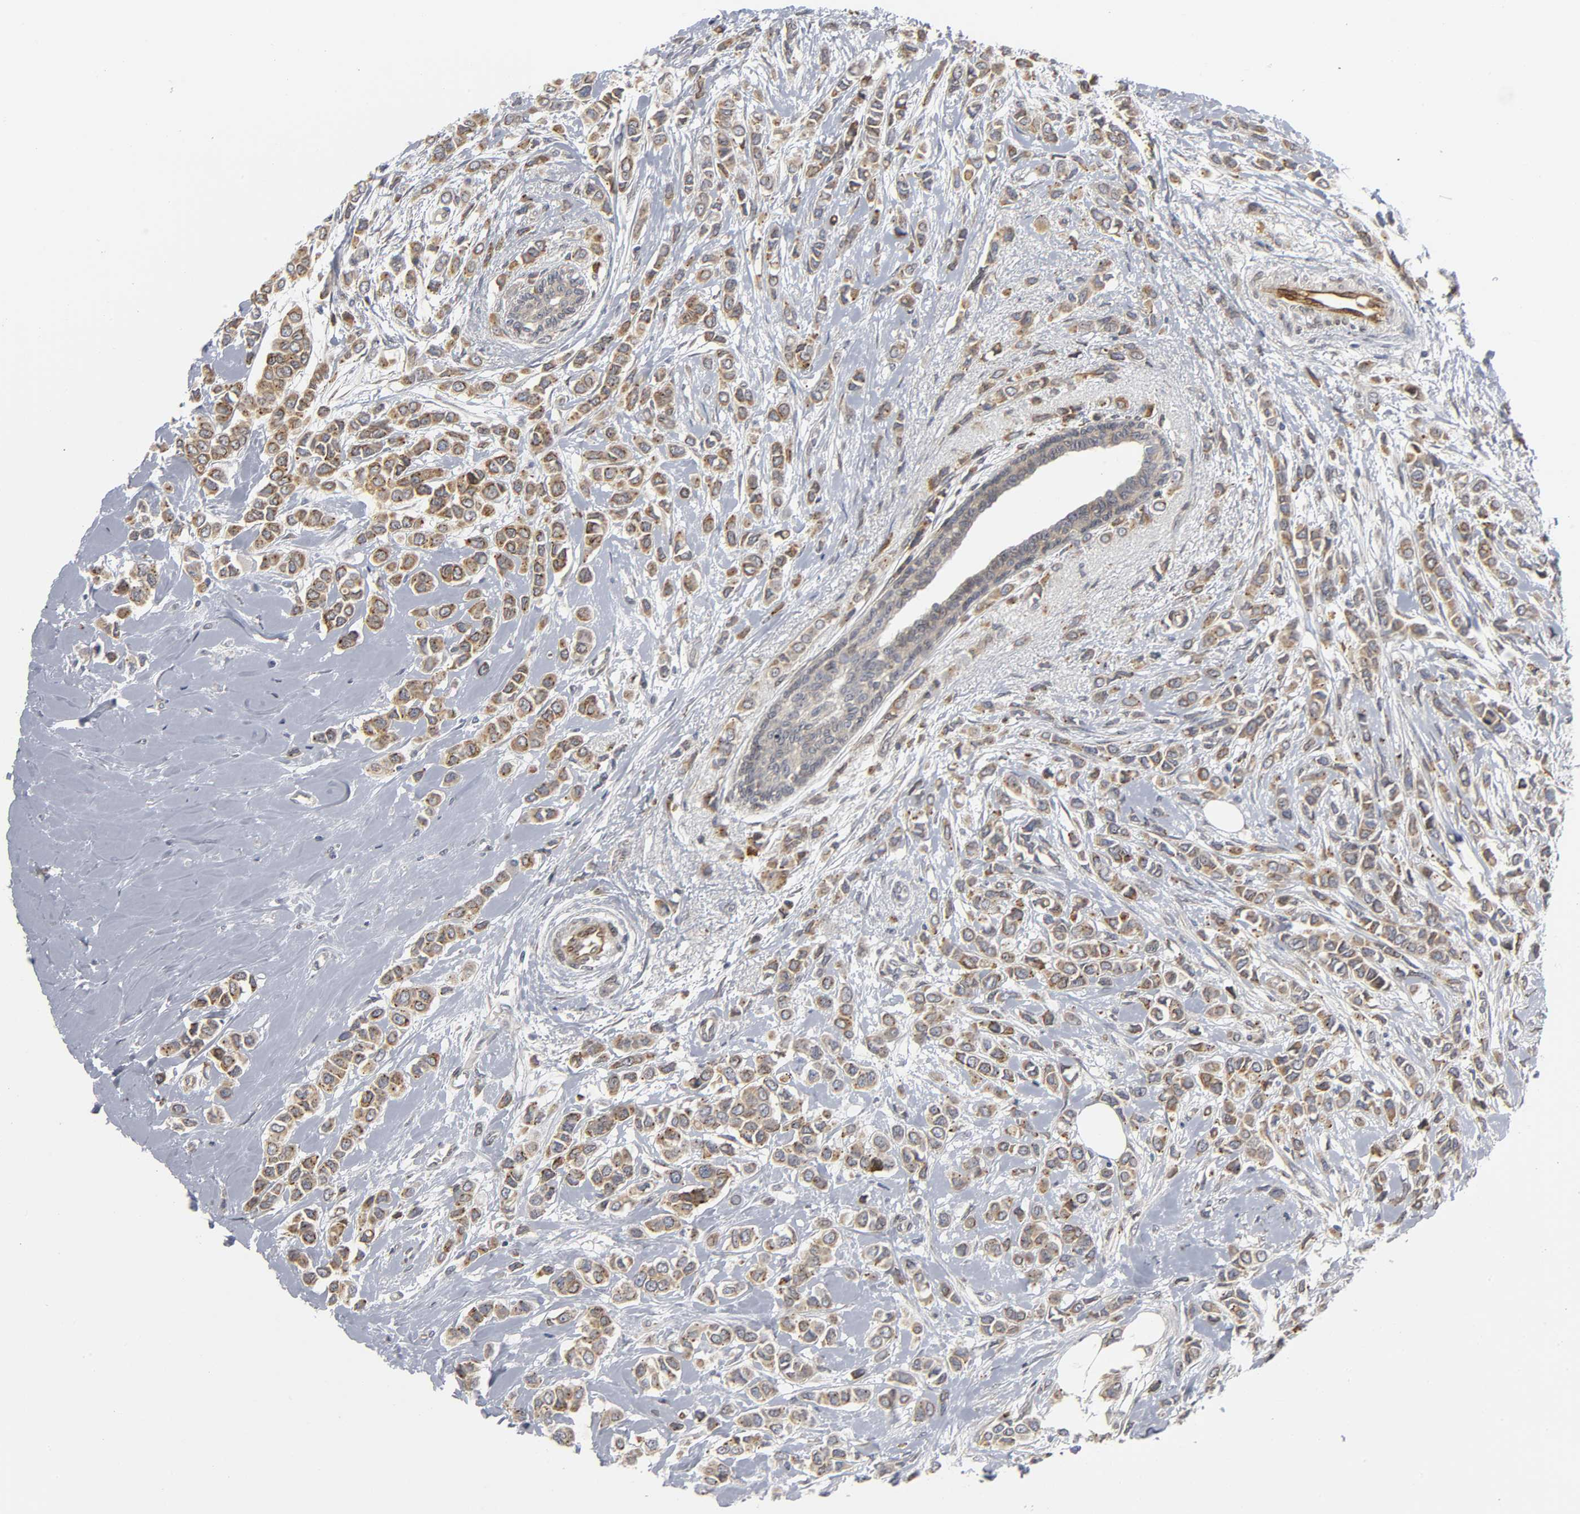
{"staining": {"intensity": "moderate", "quantity": ">75%", "location": "cytoplasmic/membranous"}, "tissue": "breast cancer", "cell_type": "Tumor cells", "image_type": "cancer", "snomed": [{"axis": "morphology", "description": "Lobular carcinoma"}, {"axis": "topography", "description": "Breast"}], "caption": "Breast lobular carcinoma stained with a brown dye demonstrates moderate cytoplasmic/membranous positive positivity in about >75% of tumor cells.", "gene": "ASB6", "patient": {"sex": "female", "age": 51}}